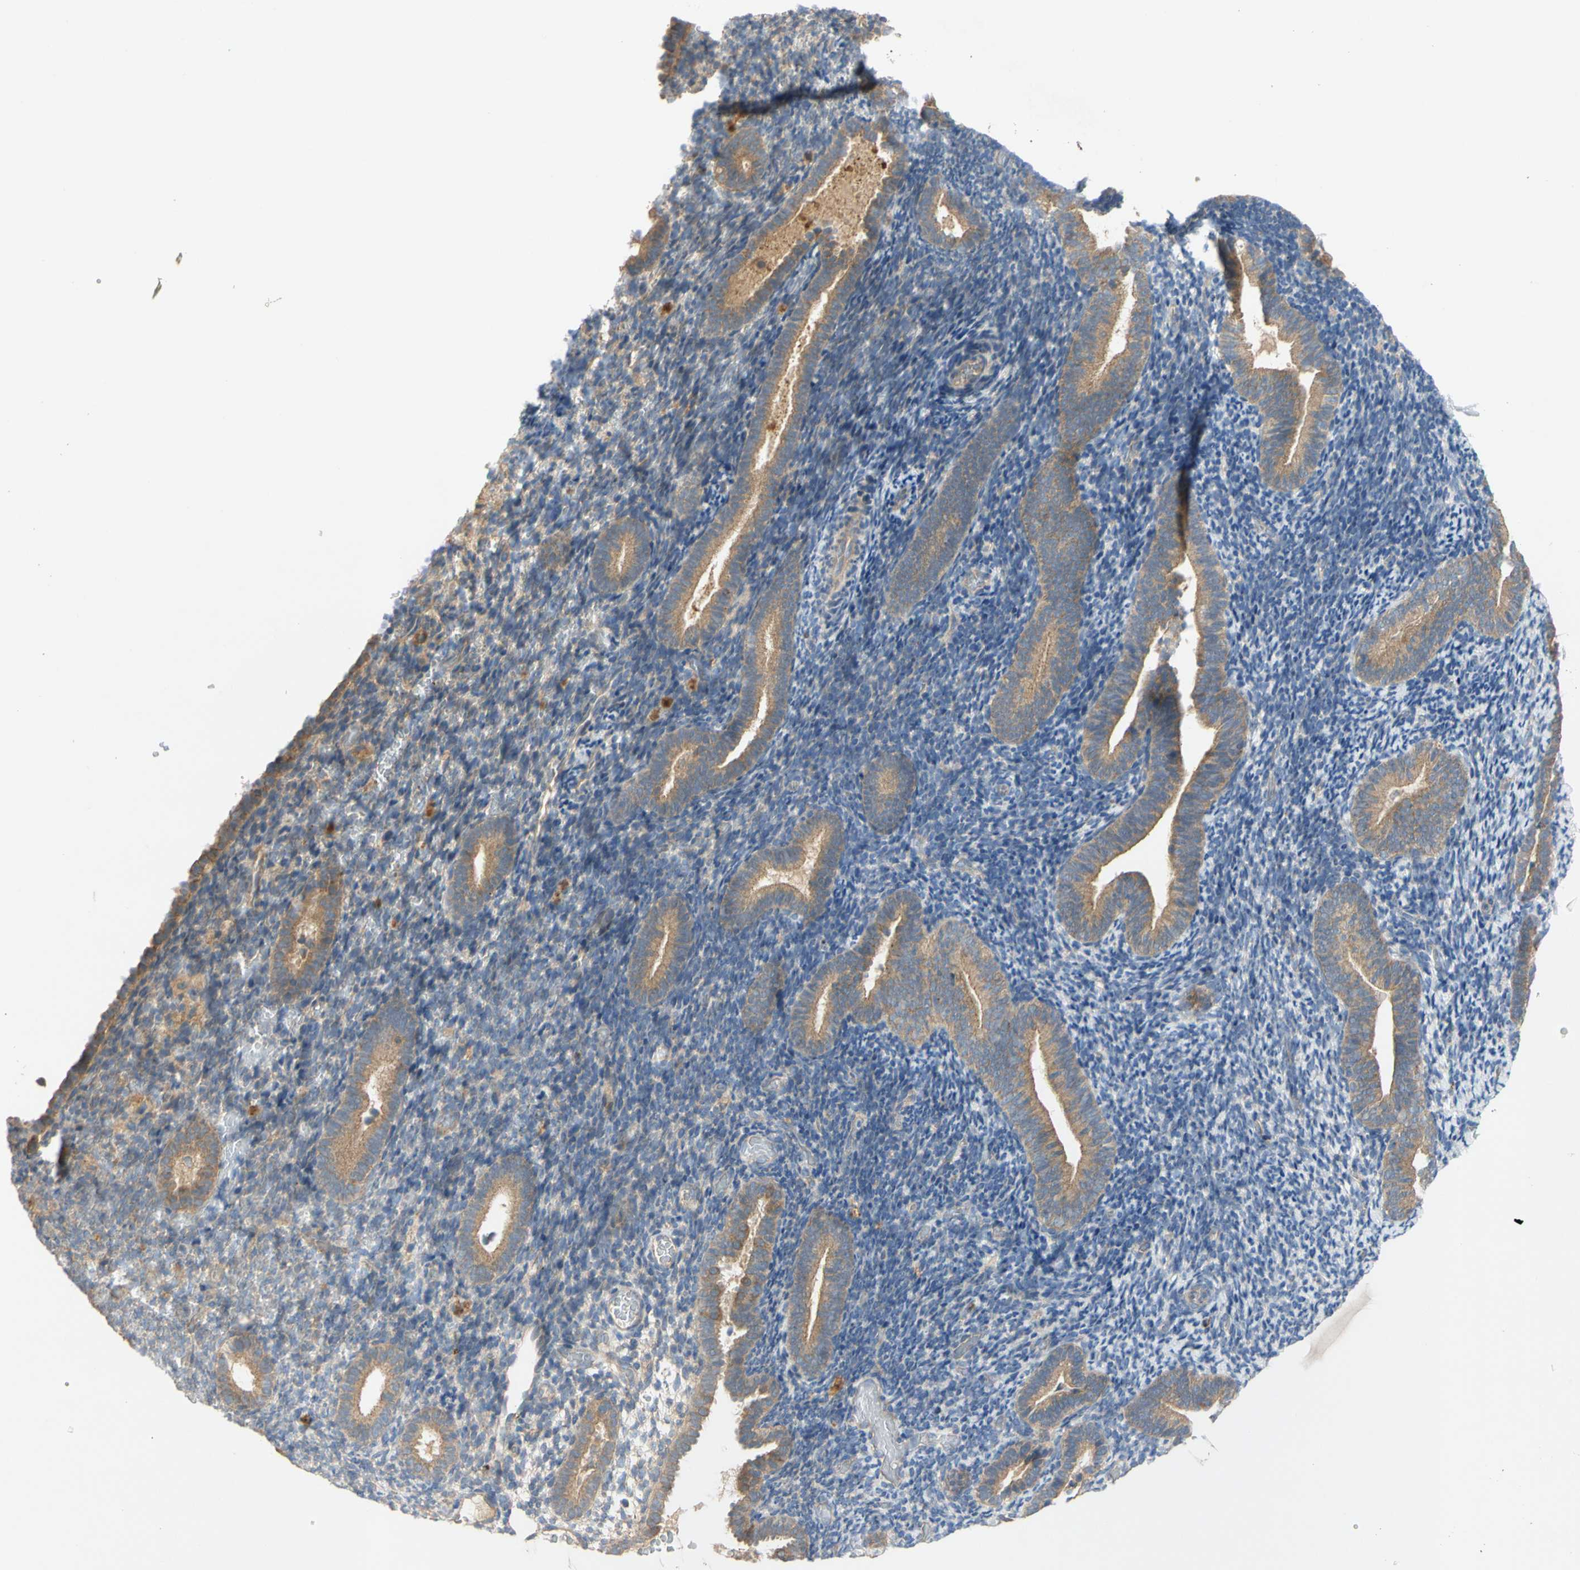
{"staining": {"intensity": "weak", "quantity": "<25%", "location": "cytoplasmic/membranous"}, "tissue": "endometrium", "cell_type": "Cells in endometrial stroma", "image_type": "normal", "snomed": [{"axis": "morphology", "description": "Normal tissue, NOS"}, {"axis": "topography", "description": "Endometrium"}], "caption": "IHC micrograph of unremarkable endometrium stained for a protein (brown), which exhibits no expression in cells in endometrial stroma.", "gene": "MBTPS2", "patient": {"sex": "female", "age": 51}}